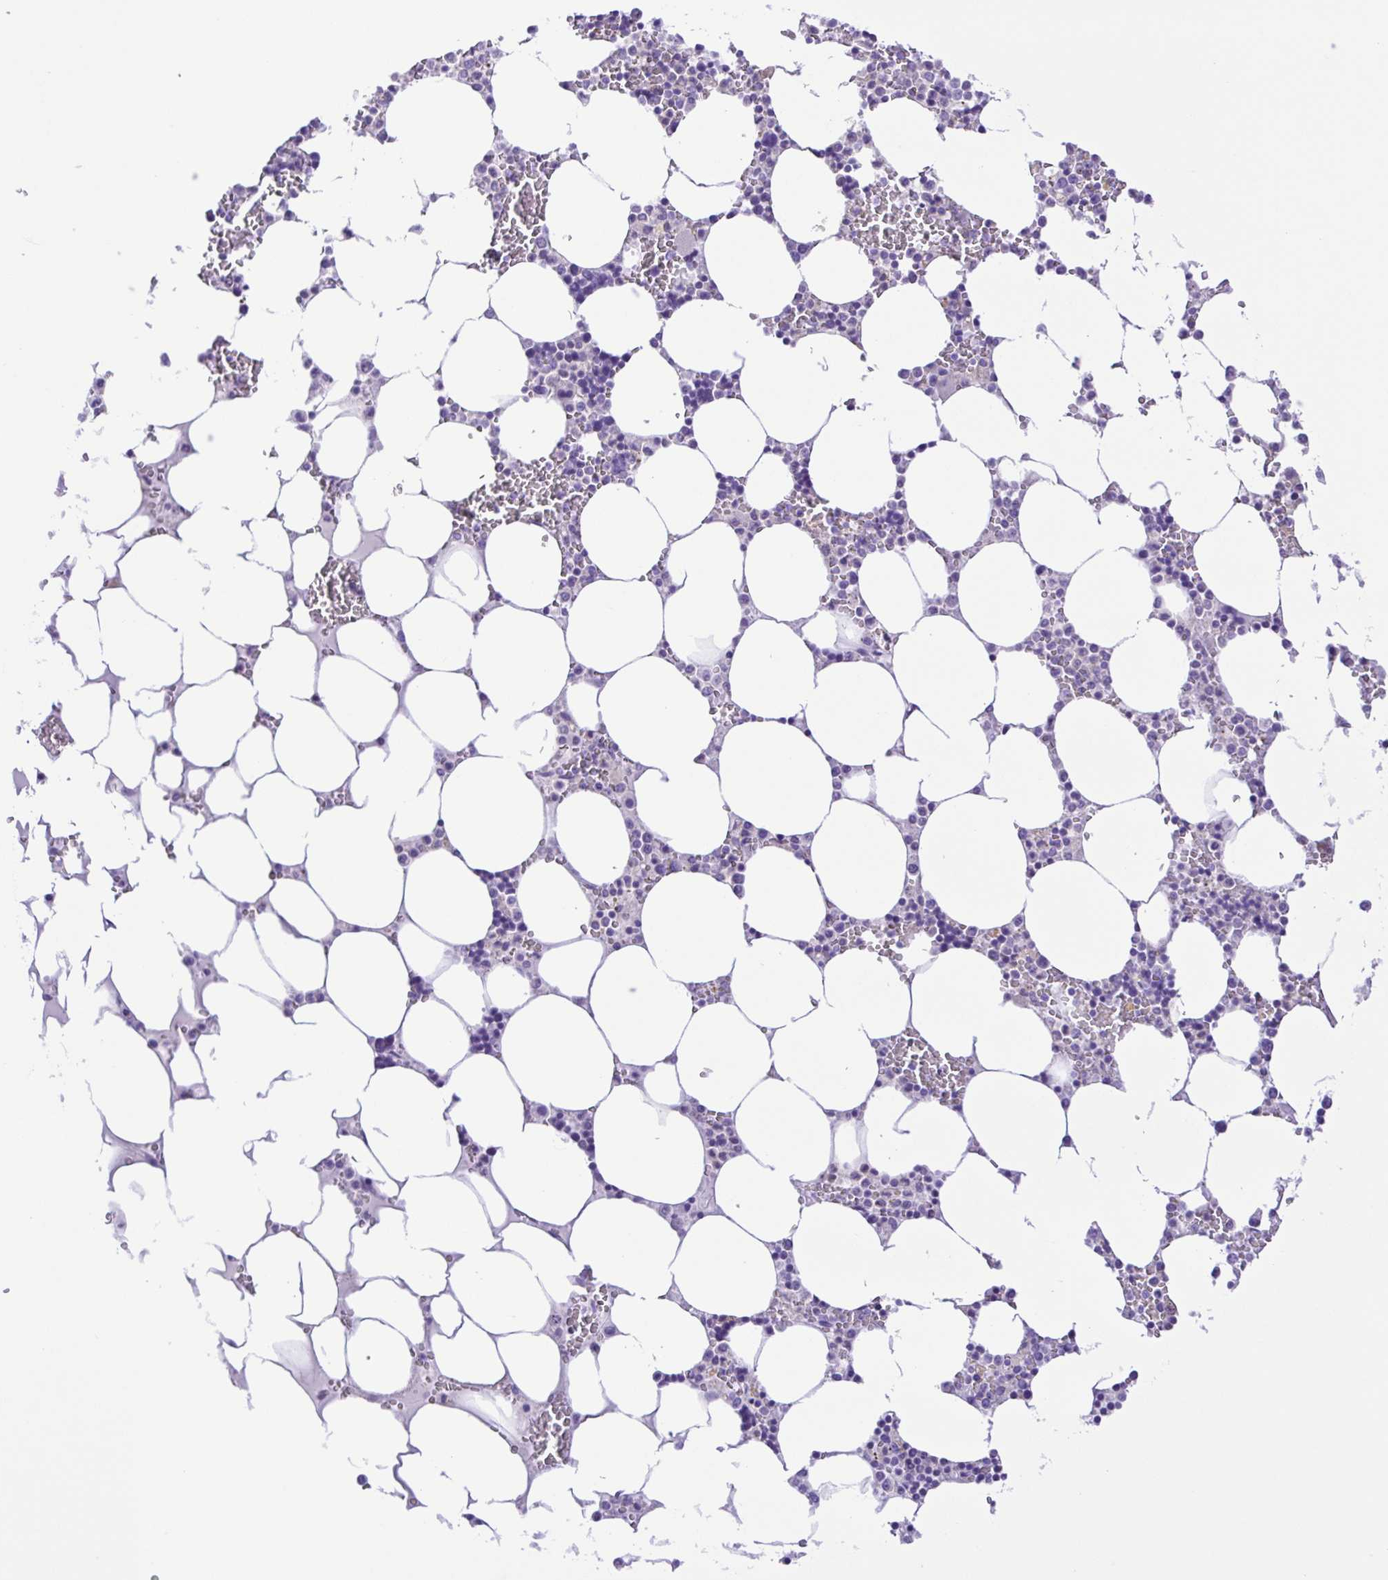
{"staining": {"intensity": "negative", "quantity": "none", "location": "none"}, "tissue": "bone marrow", "cell_type": "Hematopoietic cells", "image_type": "normal", "snomed": [{"axis": "morphology", "description": "Normal tissue, NOS"}, {"axis": "topography", "description": "Bone marrow"}], "caption": "Hematopoietic cells show no significant expression in benign bone marrow.", "gene": "SYT1", "patient": {"sex": "male", "age": 64}}